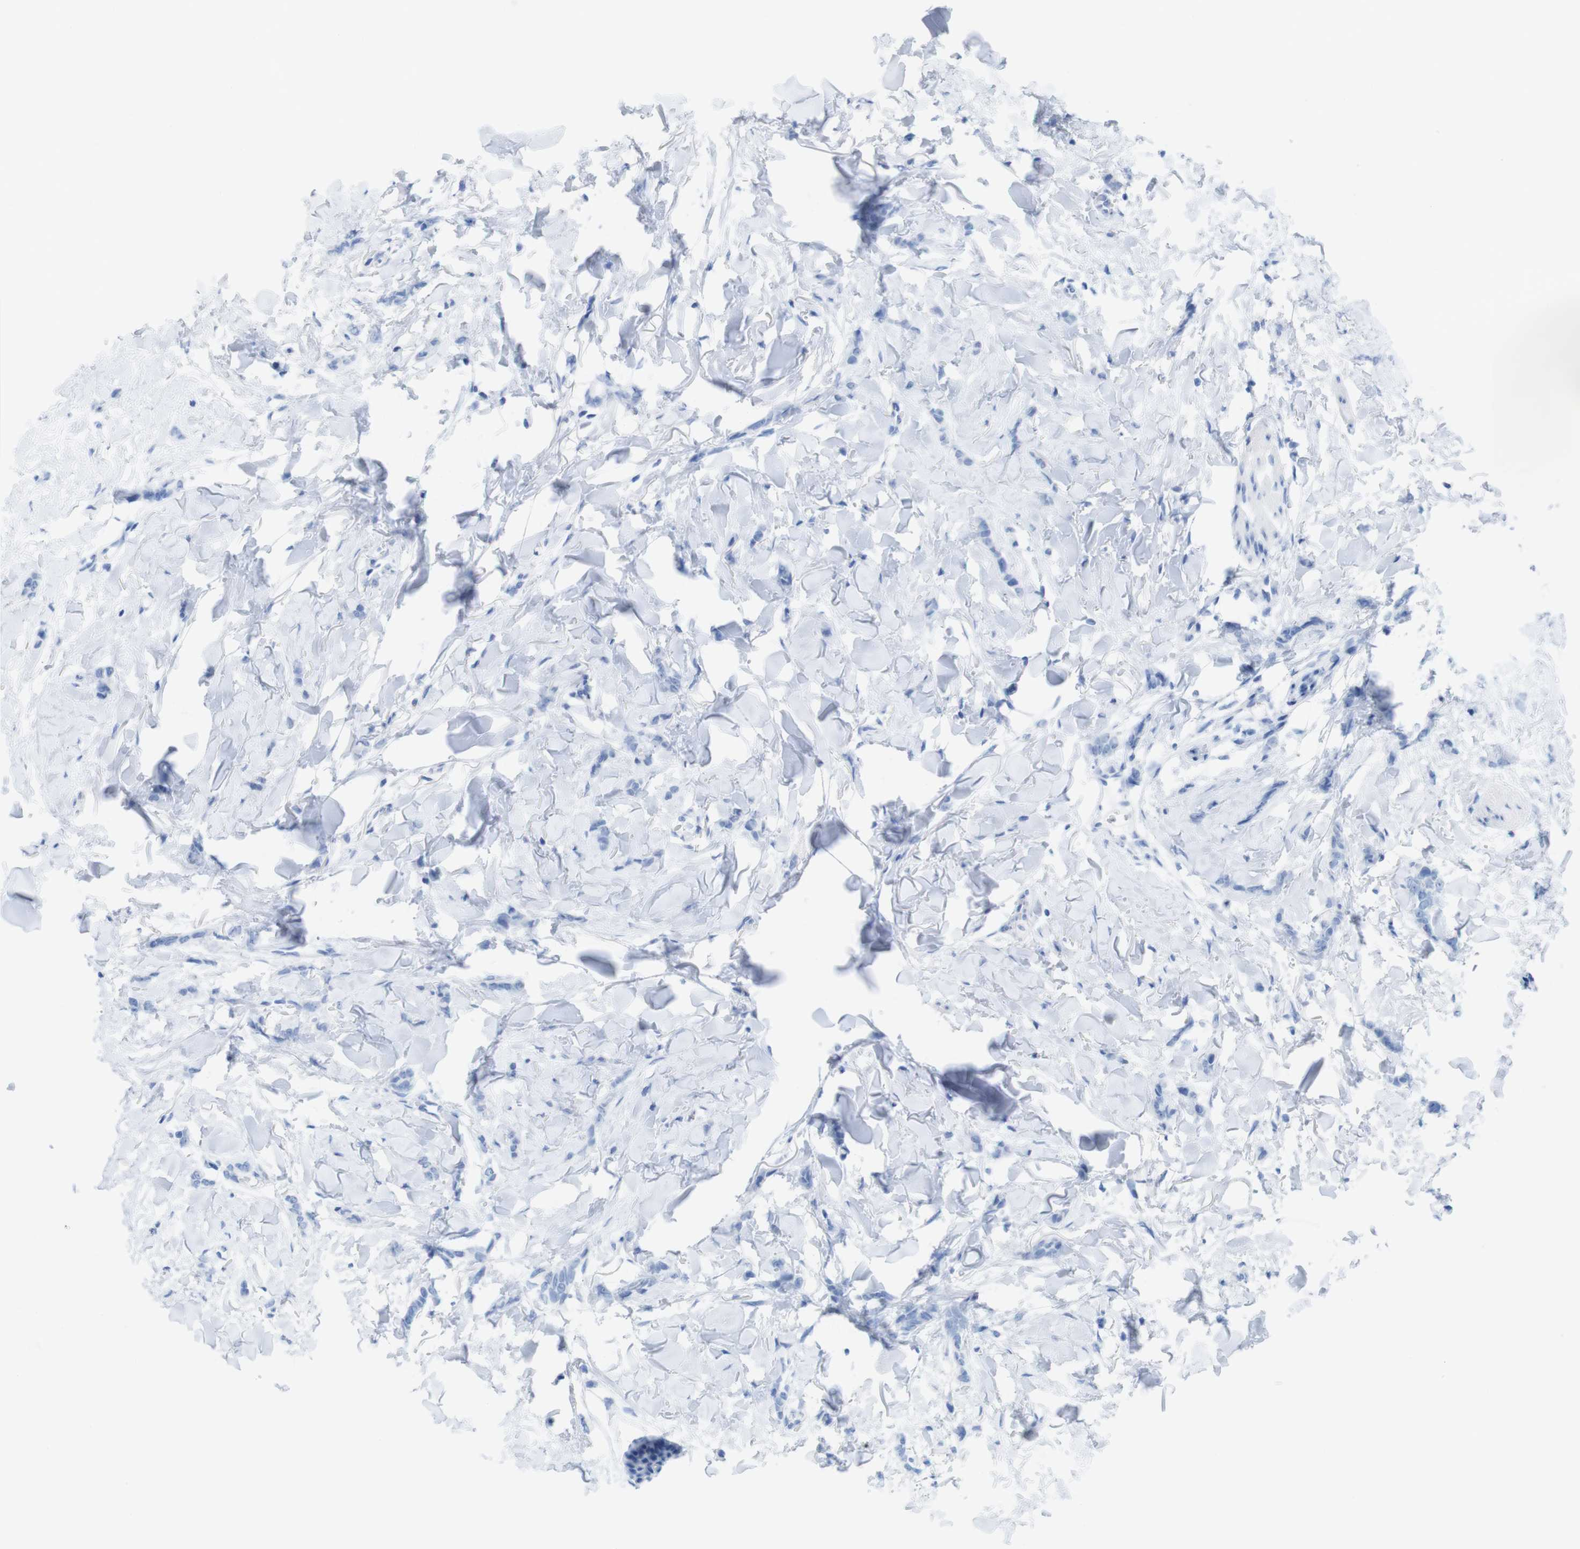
{"staining": {"intensity": "negative", "quantity": "none", "location": "none"}, "tissue": "breast cancer", "cell_type": "Tumor cells", "image_type": "cancer", "snomed": [{"axis": "morphology", "description": "Lobular carcinoma"}, {"axis": "topography", "description": "Skin"}, {"axis": "topography", "description": "Breast"}], "caption": "IHC photomicrograph of human breast lobular carcinoma stained for a protein (brown), which exhibits no expression in tumor cells. Nuclei are stained in blue.", "gene": "MYH7", "patient": {"sex": "female", "age": 46}}